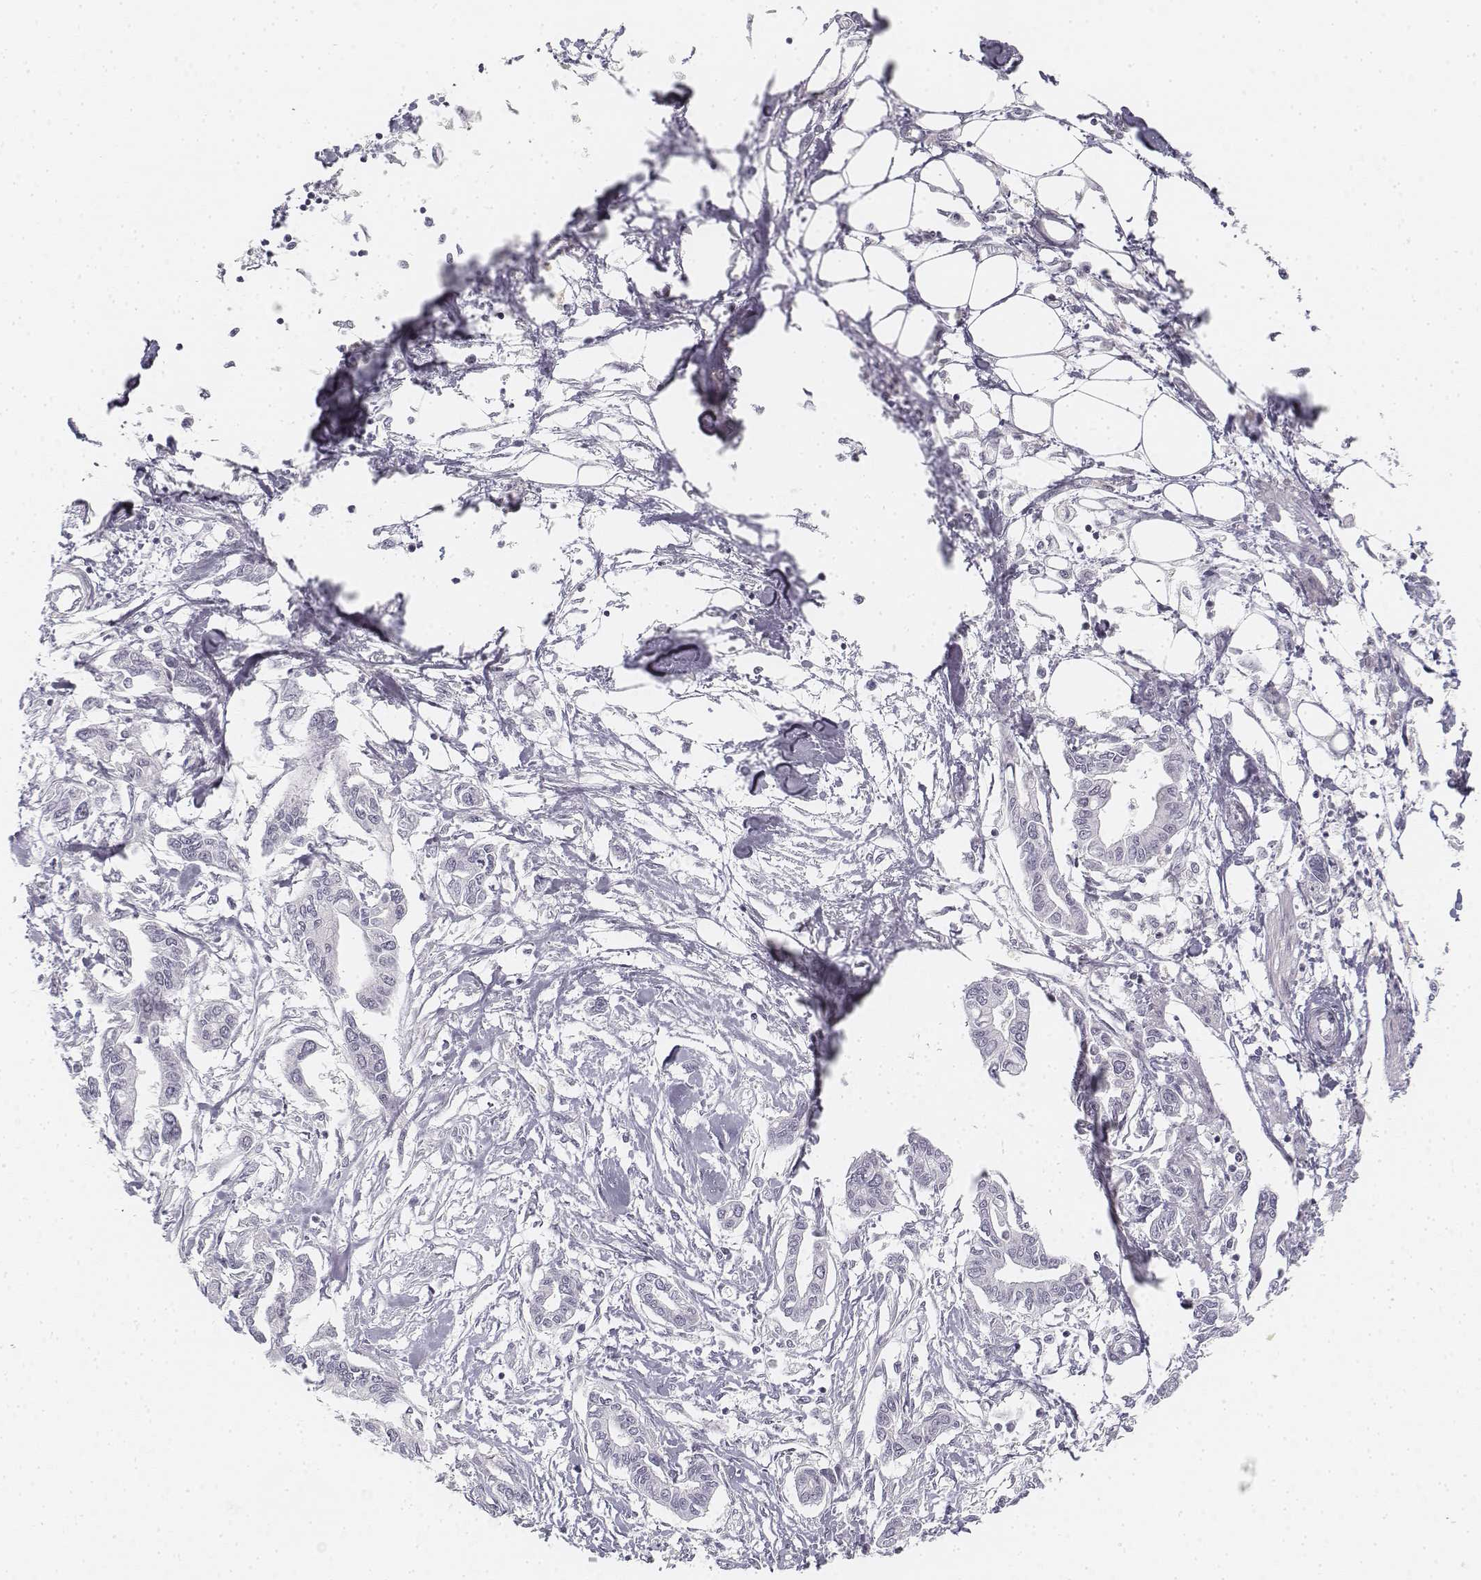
{"staining": {"intensity": "negative", "quantity": "none", "location": "none"}, "tissue": "pancreatic cancer", "cell_type": "Tumor cells", "image_type": "cancer", "snomed": [{"axis": "morphology", "description": "Adenocarcinoma, NOS"}, {"axis": "topography", "description": "Pancreas"}], "caption": "IHC of human pancreatic cancer (adenocarcinoma) demonstrates no staining in tumor cells.", "gene": "KRT25", "patient": {"sex": "male", "age": 60}}